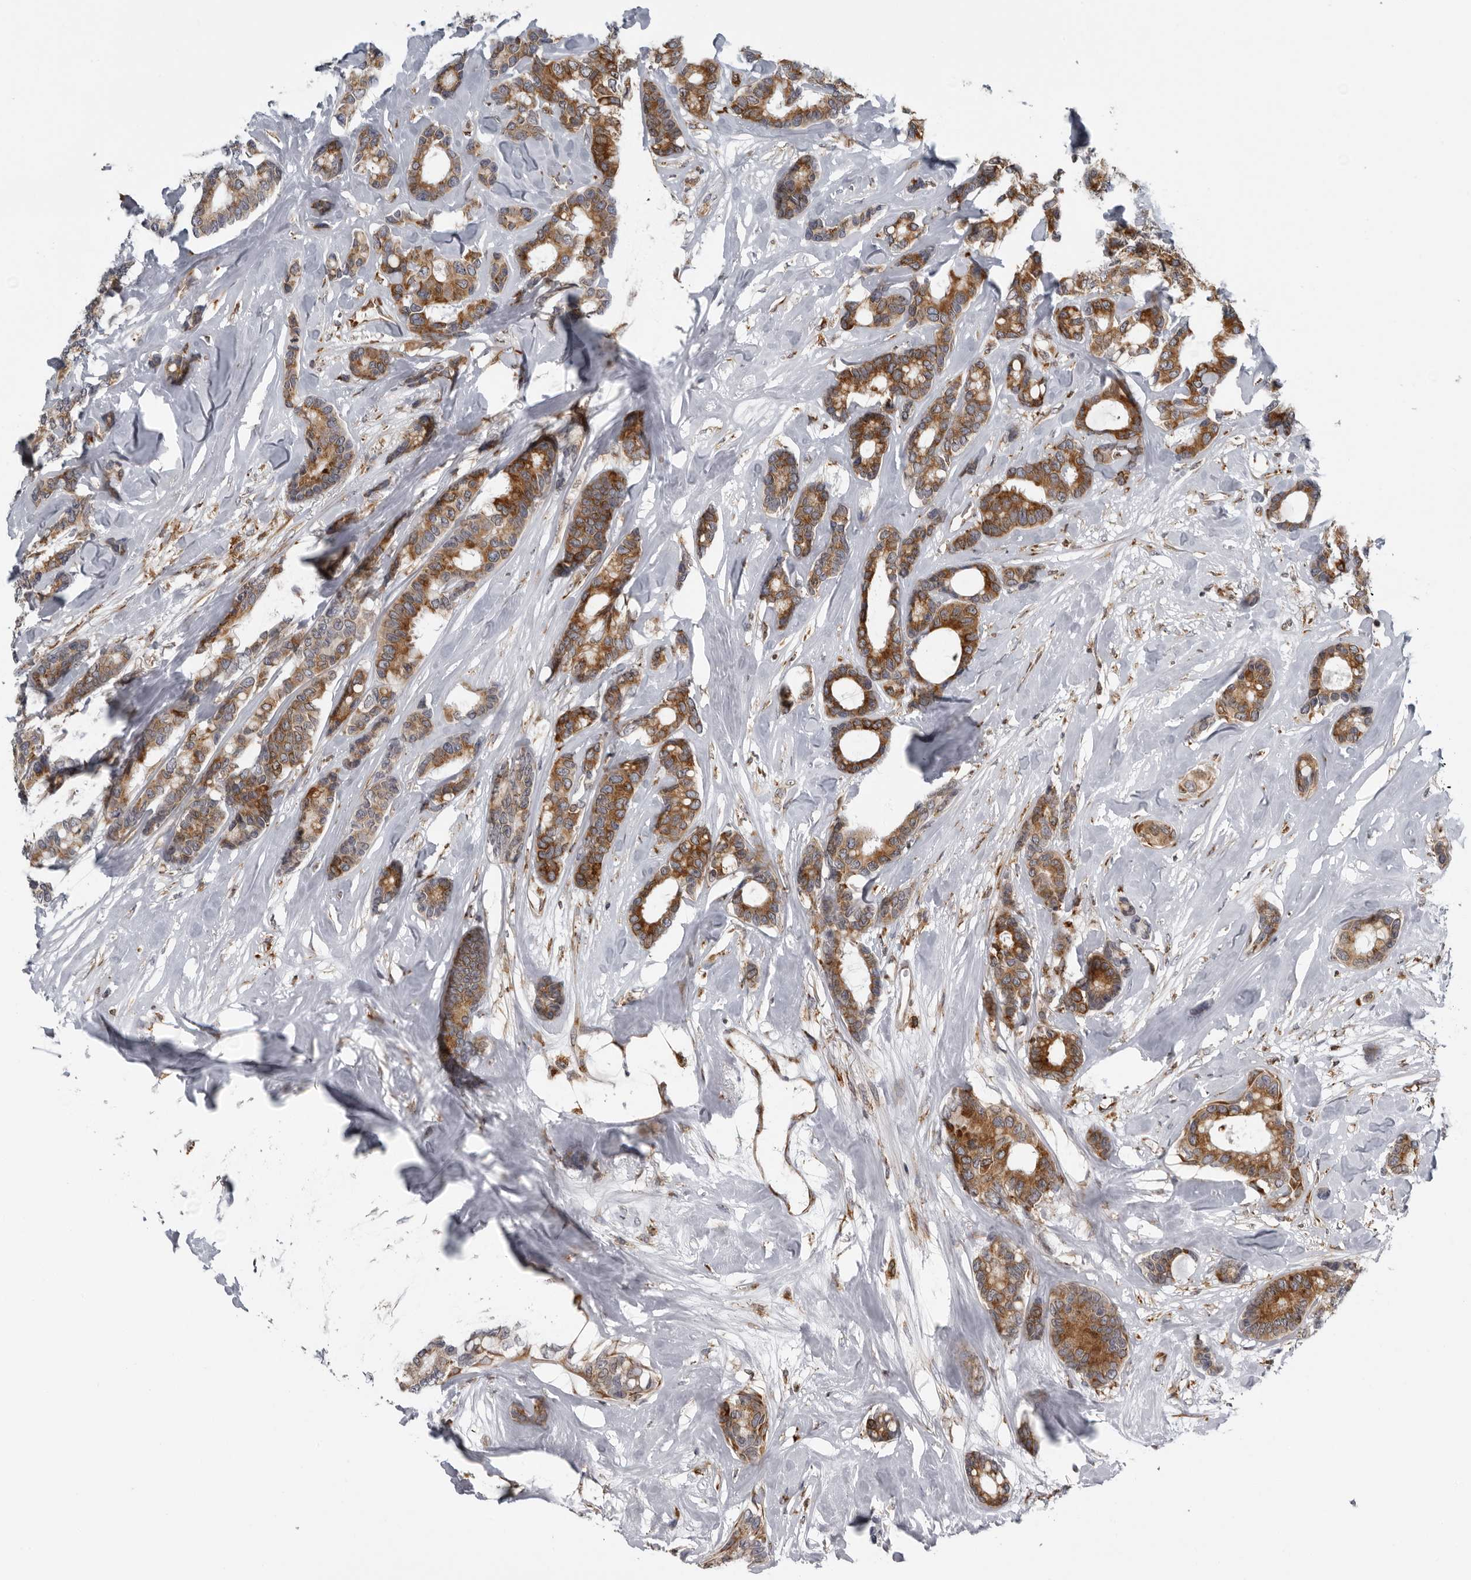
{"staining": {"intensity": "strong", "quantity": ">75%", "location": "cytoplasmic/membranous"}, "tissue": "breast cancer", "cell_type": "Tumor cells", "image_type": "cancer", "snomed": [{"axis": "morphology", "description": "Duct carcinoma"}, {"axis": "topography", "description": "Breast"}], "caption": "An image of human breast cancer stained for a protein demonstrates strong cytoplasmic/membranous brown staining in tumor cells. The staining was performed using DAB (3,3'-diaminobenzidine) to visualize the protein expression in brown, while the nuclei were stained in blue with hematoxylin (Magnification: 20x).", "gene": "ALPK2", "patient": {"sex": "female", "age": 87}}